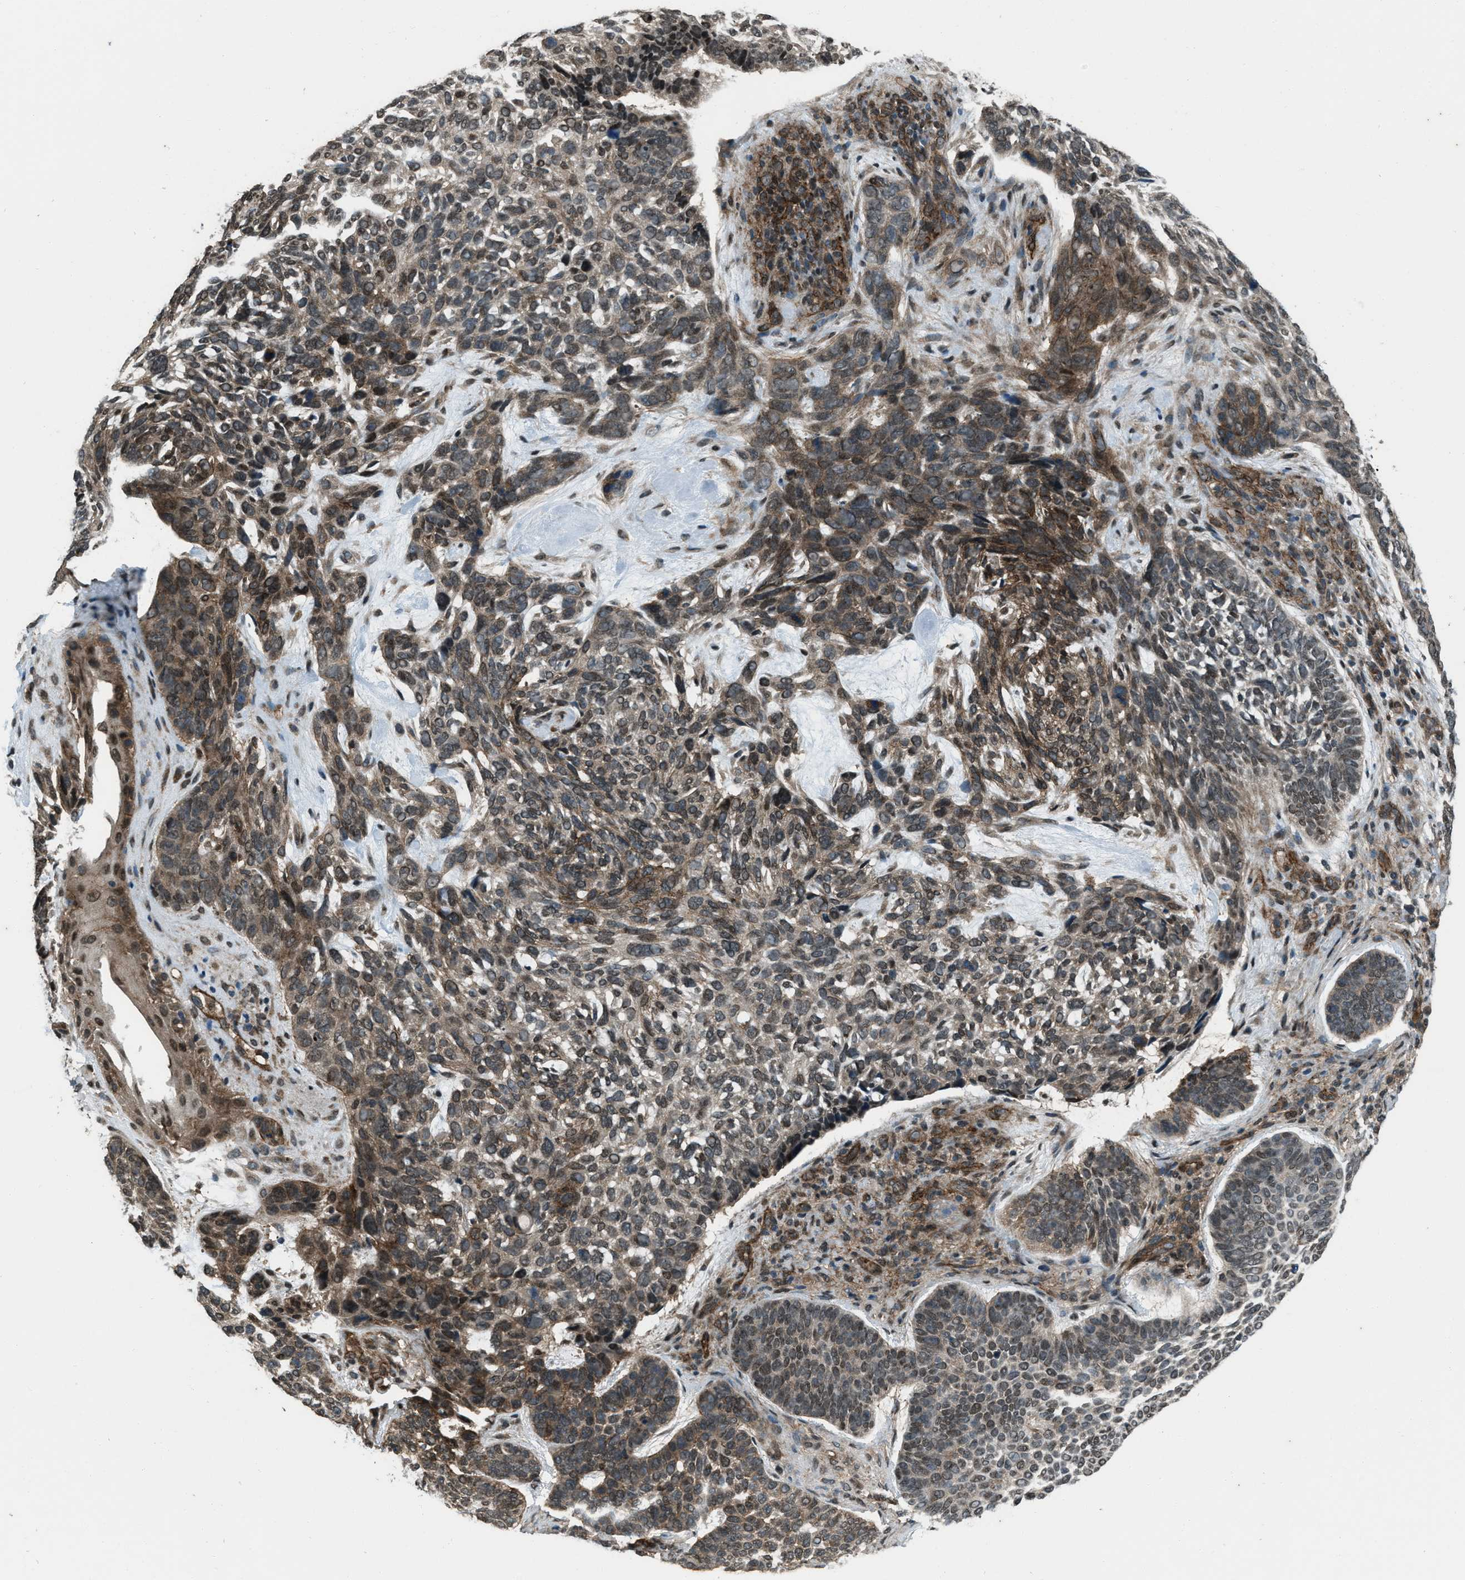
{"staining": {"intensity": "weak", "quantity": ">75%", "location": "cytoplasmic/membranous"}, "tissue": "skin cancer", "cell_type": "Tumor cells", "image_type": "cancer", "snomed": [{"axis": "morphology", "description": "Basal cell carcinoma"}, {"axis": "topography", "description": "Skin"}, {"axis": "topography", "description": "Skin of head"}], "caption": "Basal cell carcinoma (skin) stained with a brown dye displays weak cytoplasmic/membranous positive expression in approximately >75% of tumor cells.", "gene": "SVIL", "patient": {"sex": "female", "age": 85}}